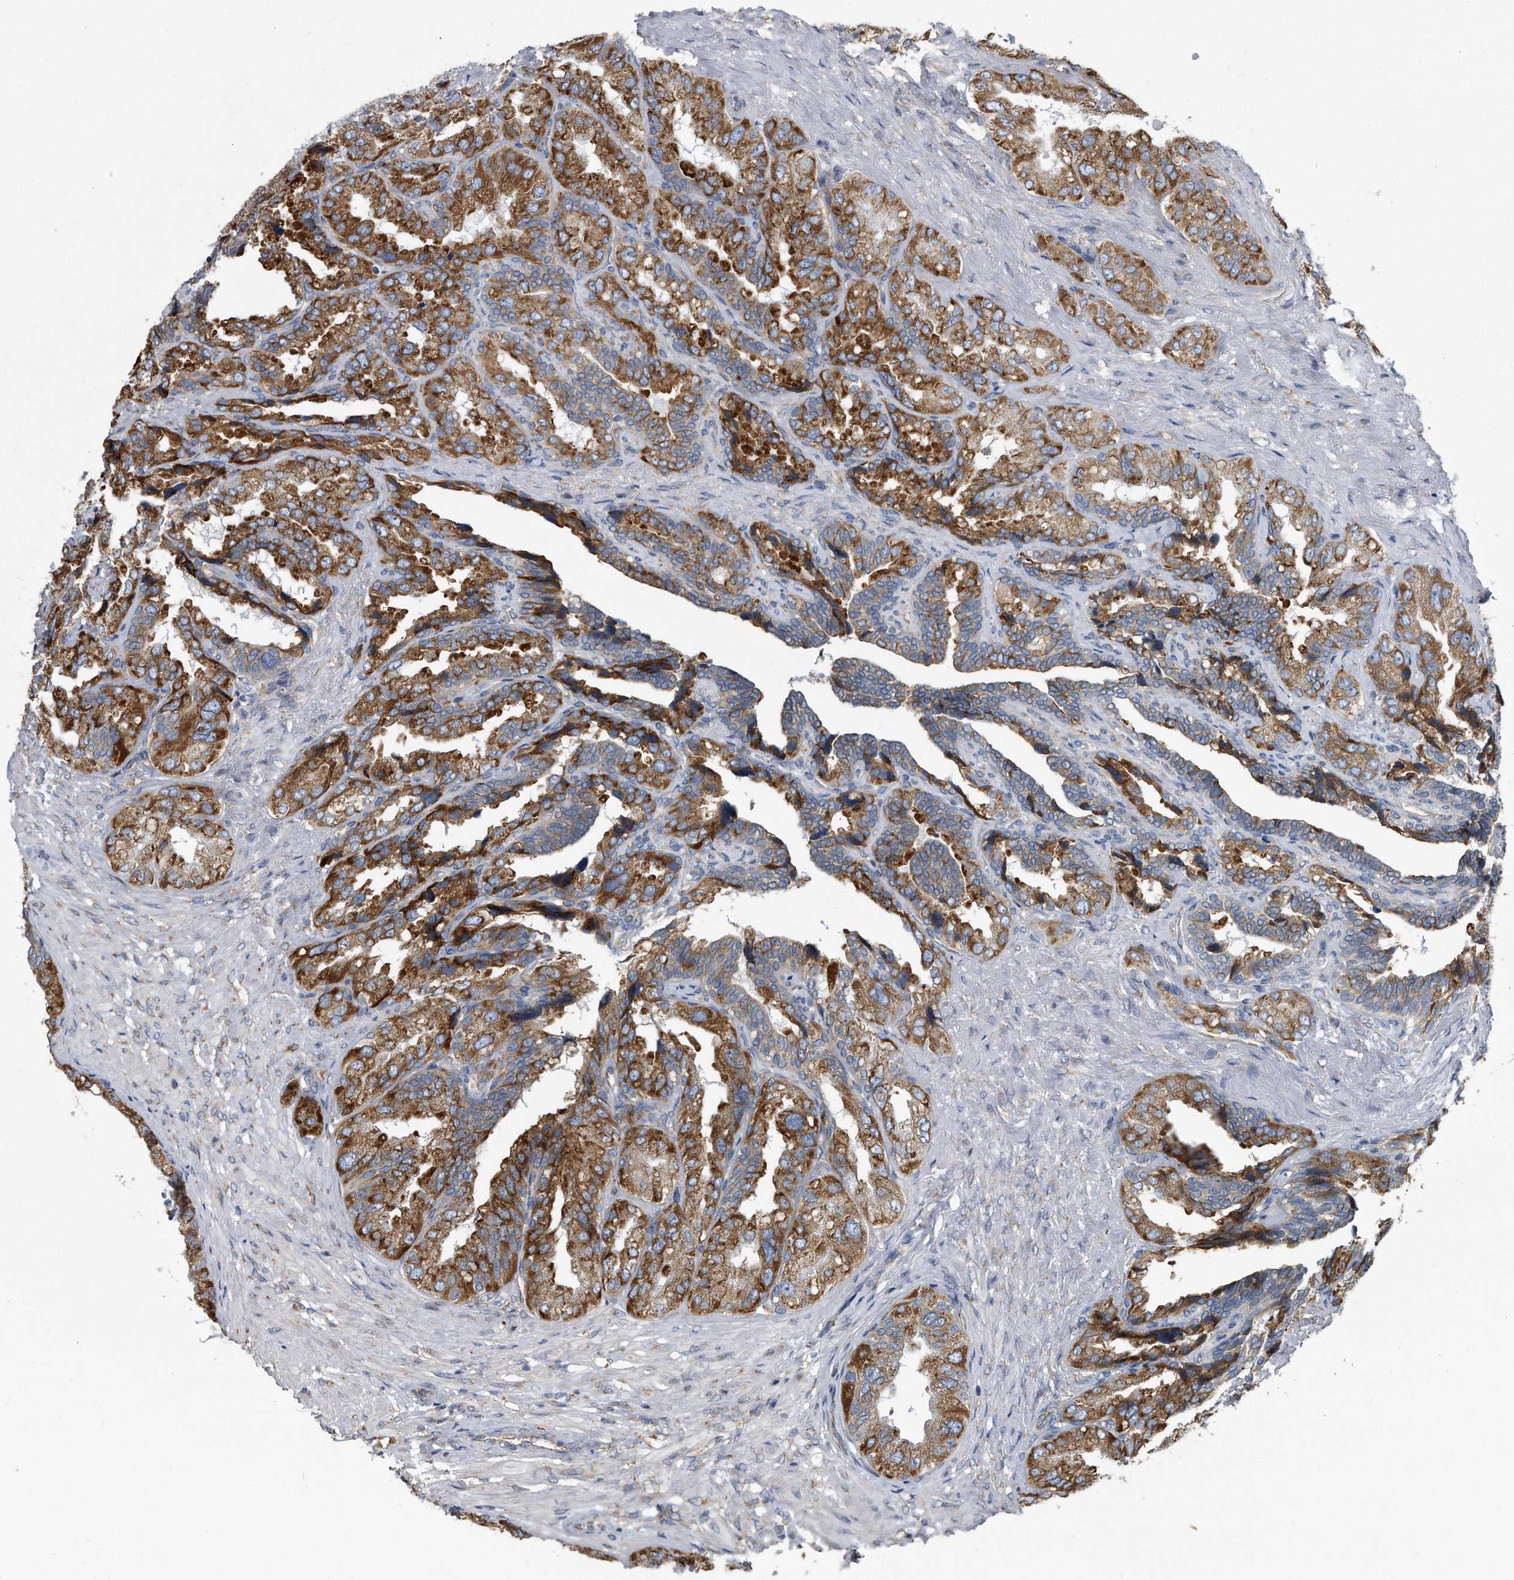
{"staining": {"intensity": "strong", "quantity": ">75%", "location": "cytoplasmic/membranous"}, "tissue": "seminal vesicle", "cell_type": "Glandular cells", "image_type": "normal", "snomed": [{"axis": "morphology", "description": "Normal tissue, NOS"}, {"axis": "topography", "description": "Seminal veicle"}, {"axis": "topography", "description": "Peripheral nerve tissue"}], "caption": "High-power microscopy captured an immunohistochemistry (IHC) histopathology image of unremarkable seminal vesicle, revealing strong cytoplasmic/membranous positivity in approximately >75% of glandular cells. The staining was performed using DAB, with brown indicating positive protein expression. Nuclei are stained blue with hematoxylin.", "gene": "CCDC47", "patient": {"sex": "male", "age": 63}}